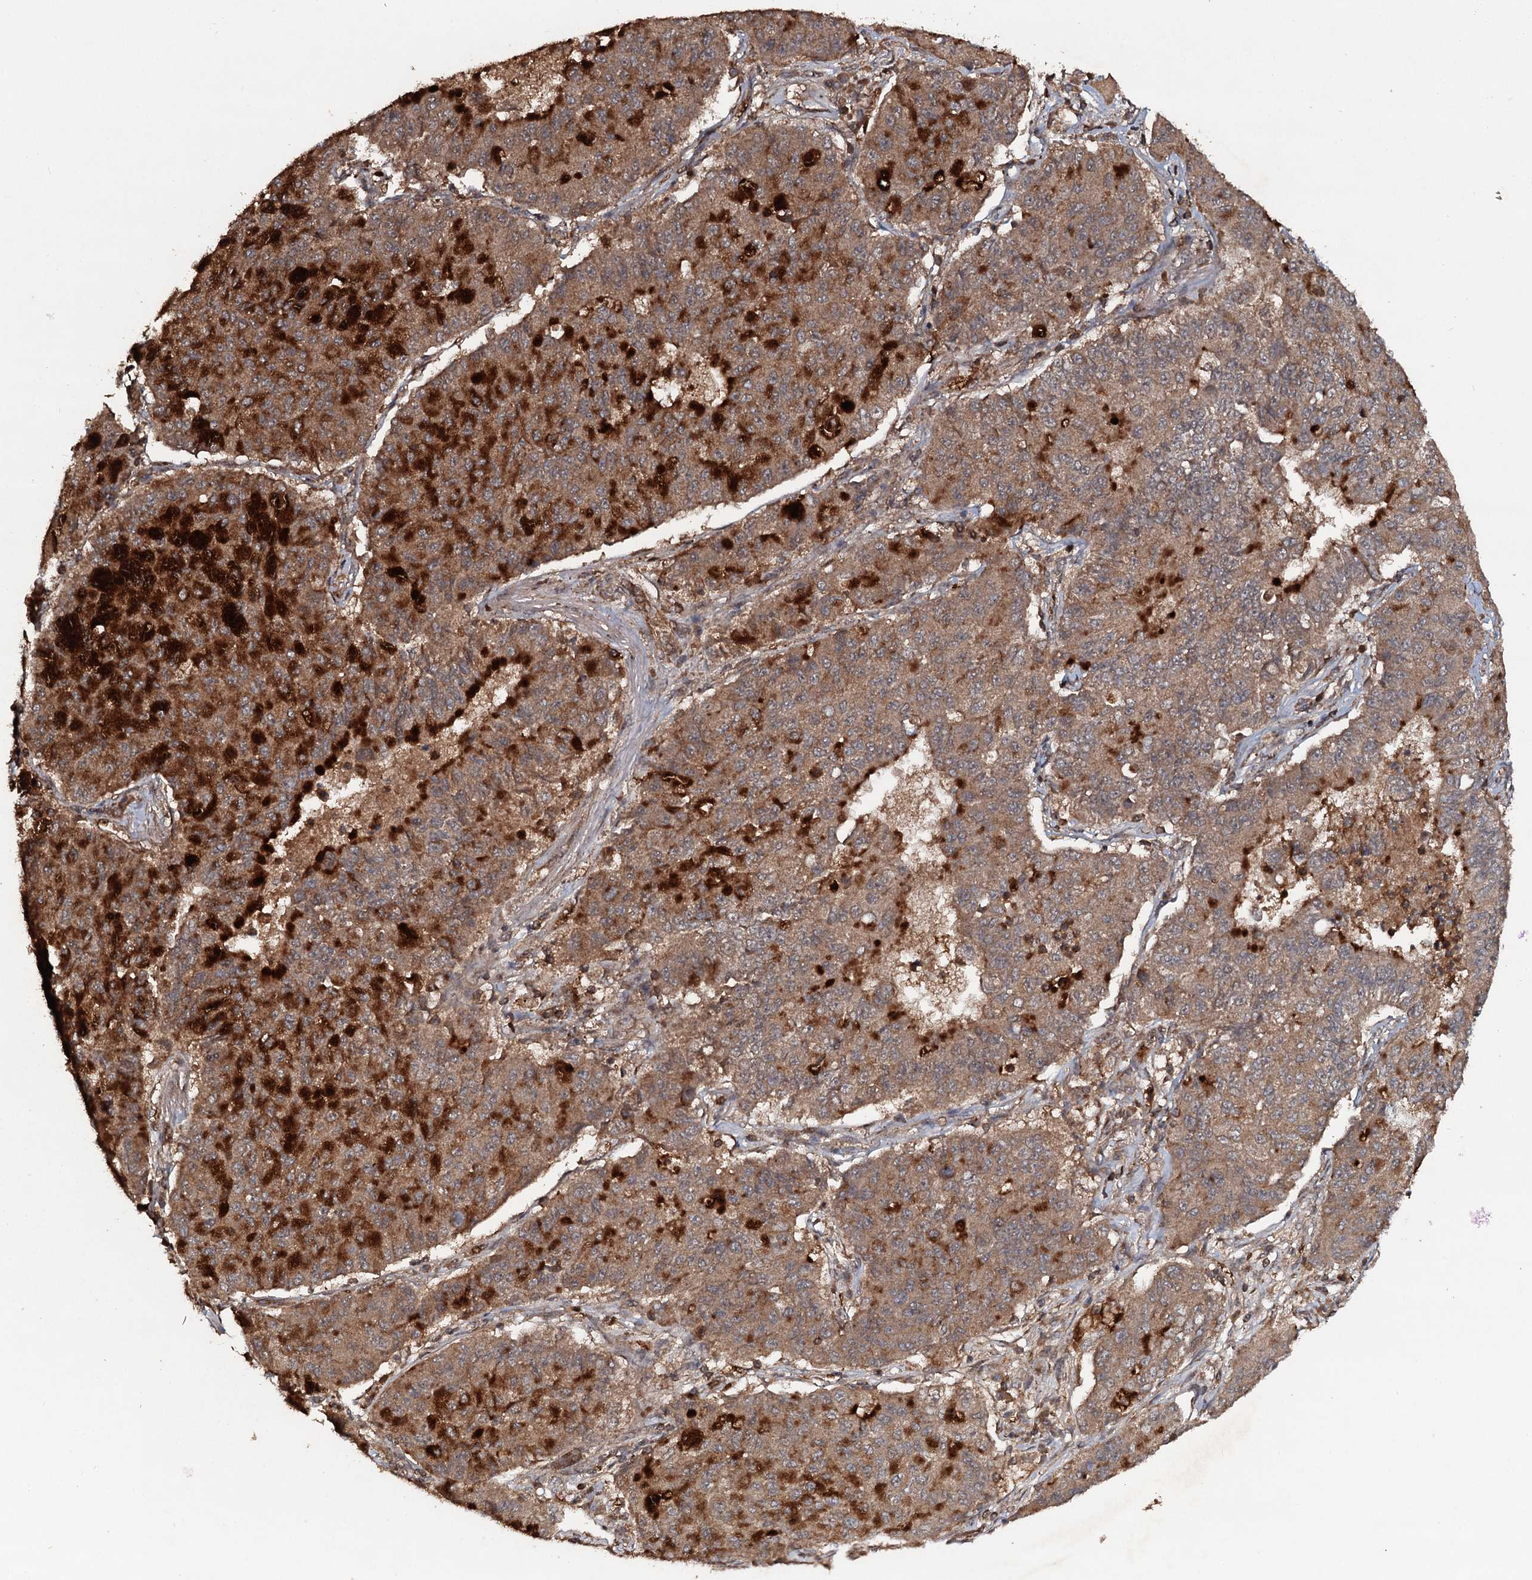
{"staining": {"intensity": "strong", "quantity": "25%-75%", "location": "cytoplasmic/membranous"}, "tissue": "lung cancer", "cell_type": "Tumor cells", "image_type": "cancer", "snomed": [{"axis": "morphology", "description": "Squamous cell carcinoma, NOS"}, {"axis": "topography", "description": "Lung"}], "caption": "This is an image of IHC staining of squamous cell carcinoma (lung), which shows strong expression in the cytoplasmic/membranous of tumor cells.", "gene": "ADGRG3", "patient": {"sex": "male", "age": 74}}